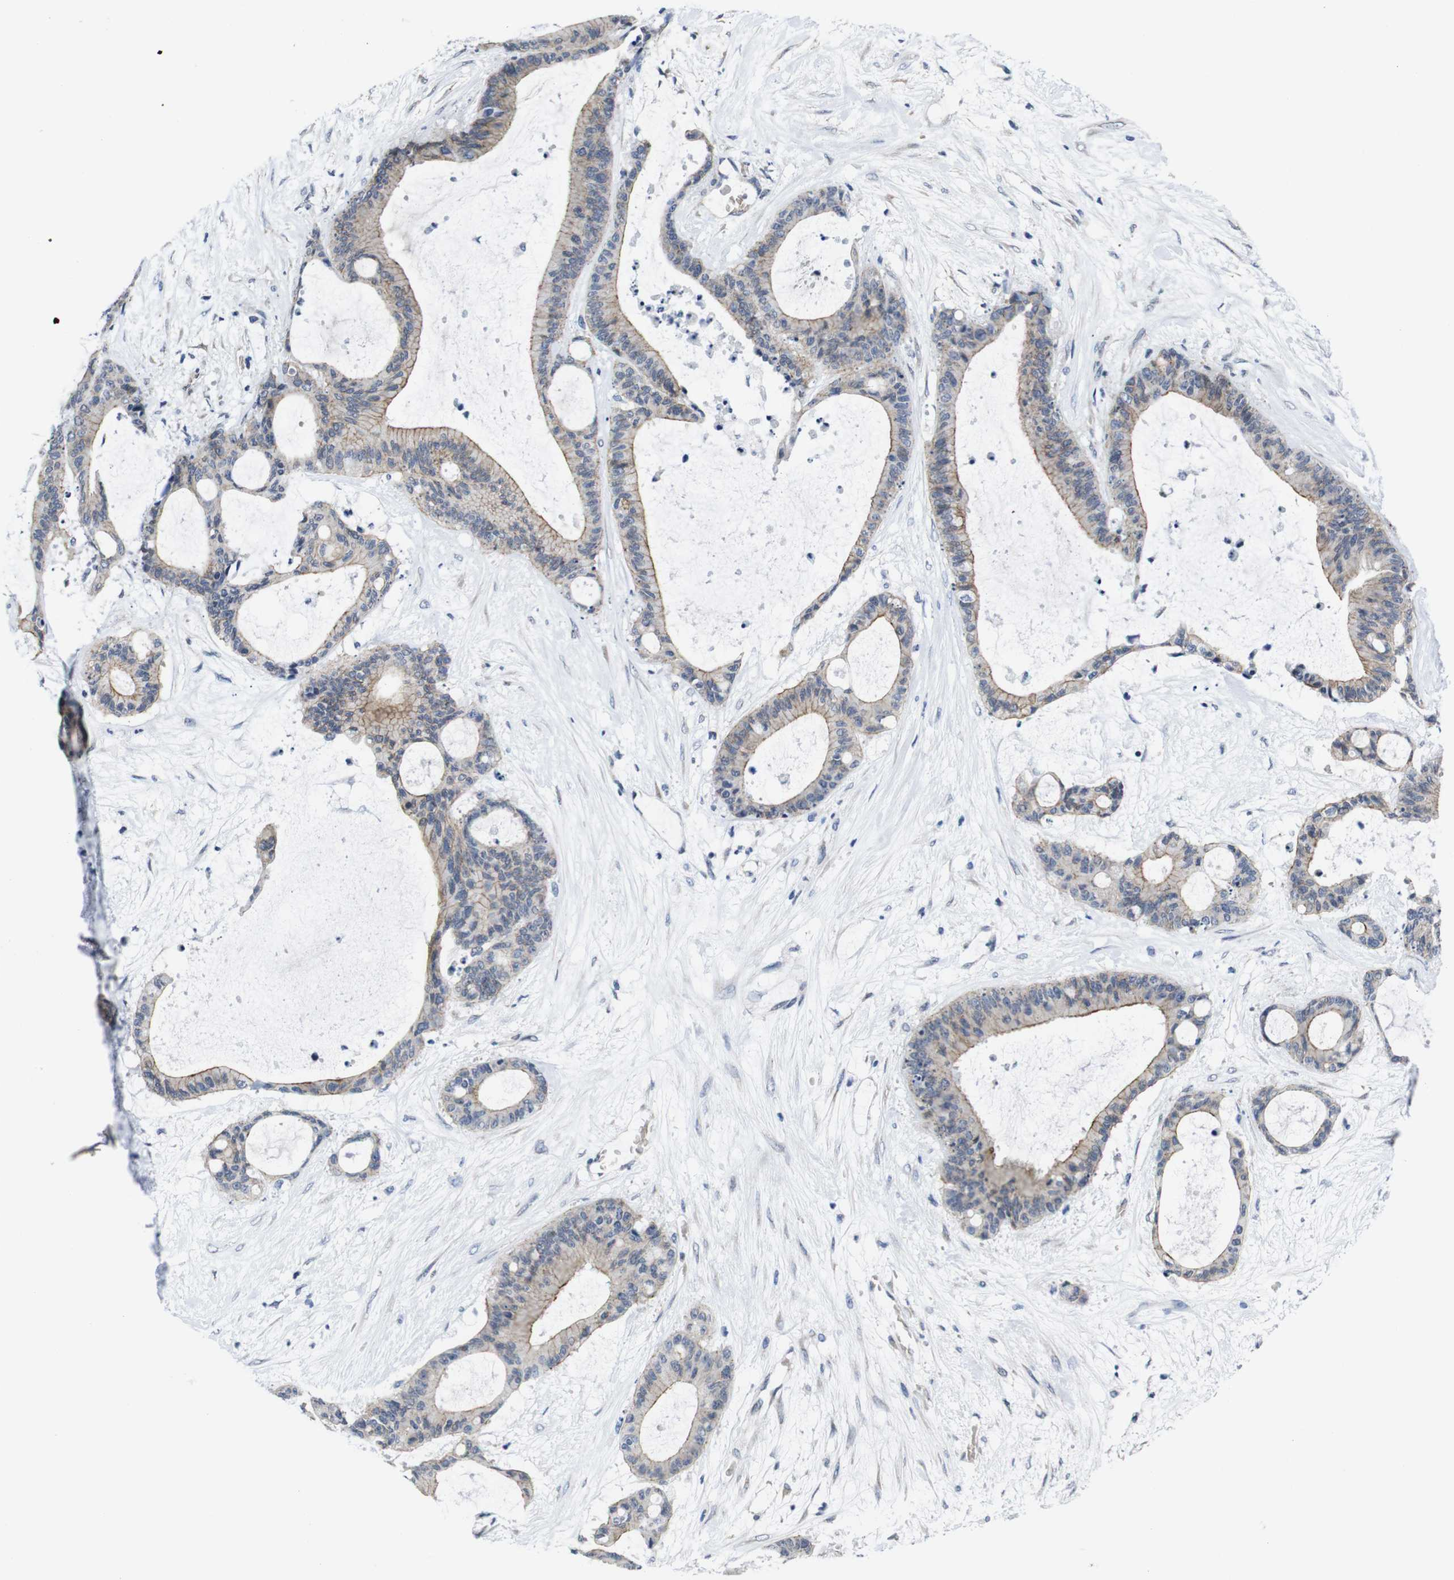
{"staining": {"intensity": "moderate", "quantity": "25%-75%", "location": "cytoplasmic/membranous"}, "tissue": "liver cancer", "cell_type": "Tumor cells", "image_type": "cancer", "snomed": [{"axis": "morphology", "description": "Cholangiocarcinoma"}, {"axis": "topography", "description": "Liver"}], "caption": "About 25%-75% of tumor cells in liver cancer (cholangiocarcinoma) demonstrate moderate cytoplasmic/membranous protein staining as visualized by brown immunohistochemical staining.", "gene": "SOCS3", "patient": {"sex": "female", "age": 73}}